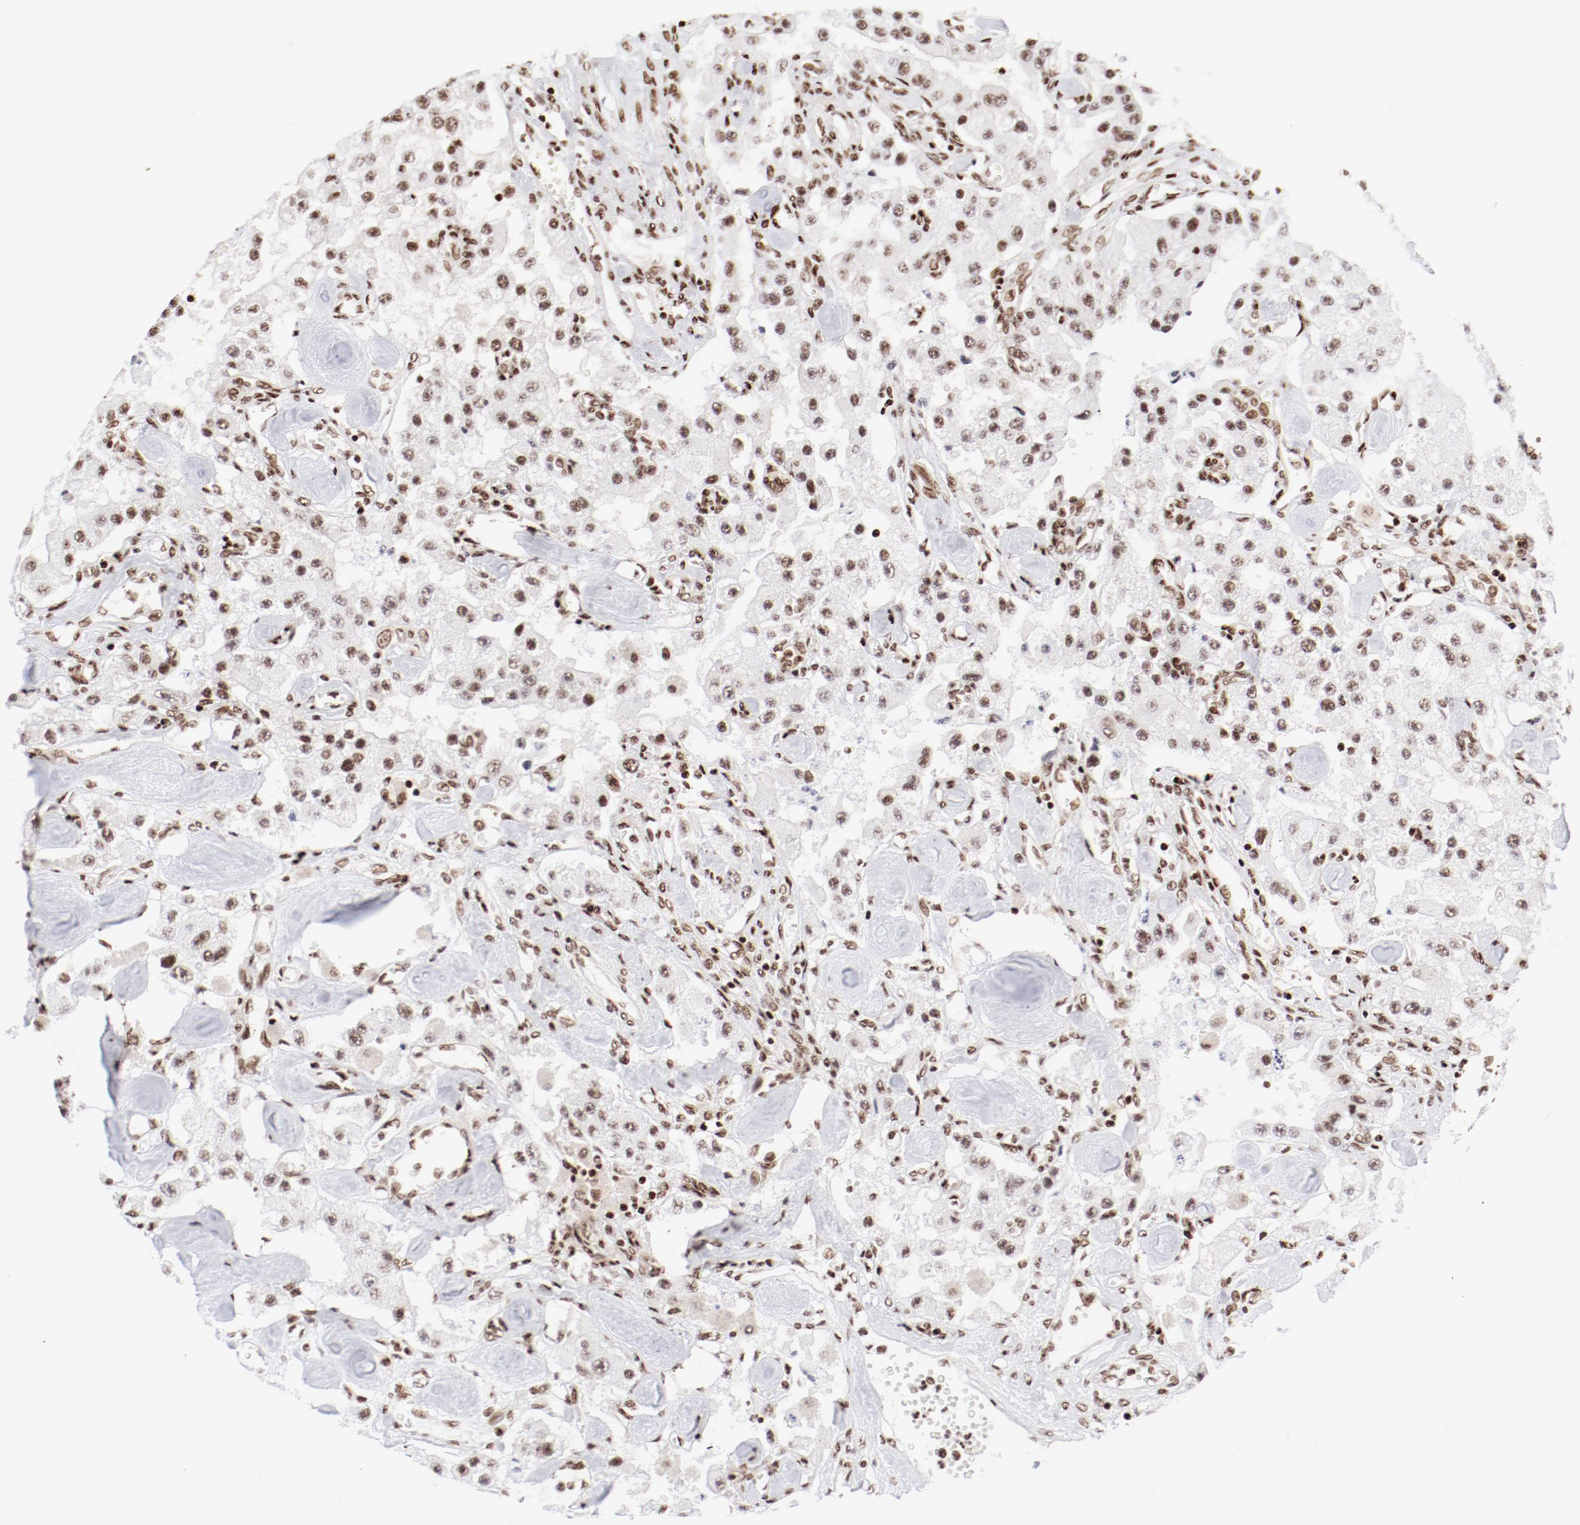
{"staining": {"intensity": "moderate", "quantity": ">75%", "location": "nuclear"}, "tissue": "carcinoid", "cell_type": "Tumor cells", "image_type": "cancer", "snomed": [{"axis": "morphology", "description": "Carcinoid, malignant, NOS"}, {"axis": "topography", "description": "Pancreas"}], "caption": "DAB (3,3'-diaminobenzidine) immunohistochemical staining of human malignant carcinoid demonstrates moderate nuclear protein expression in approximately >75% of tumor cells. (IHC, brightfield microscopy, high magnification).", "gene": "NFYB", "patient": {"sex": "male", "age": 41}}